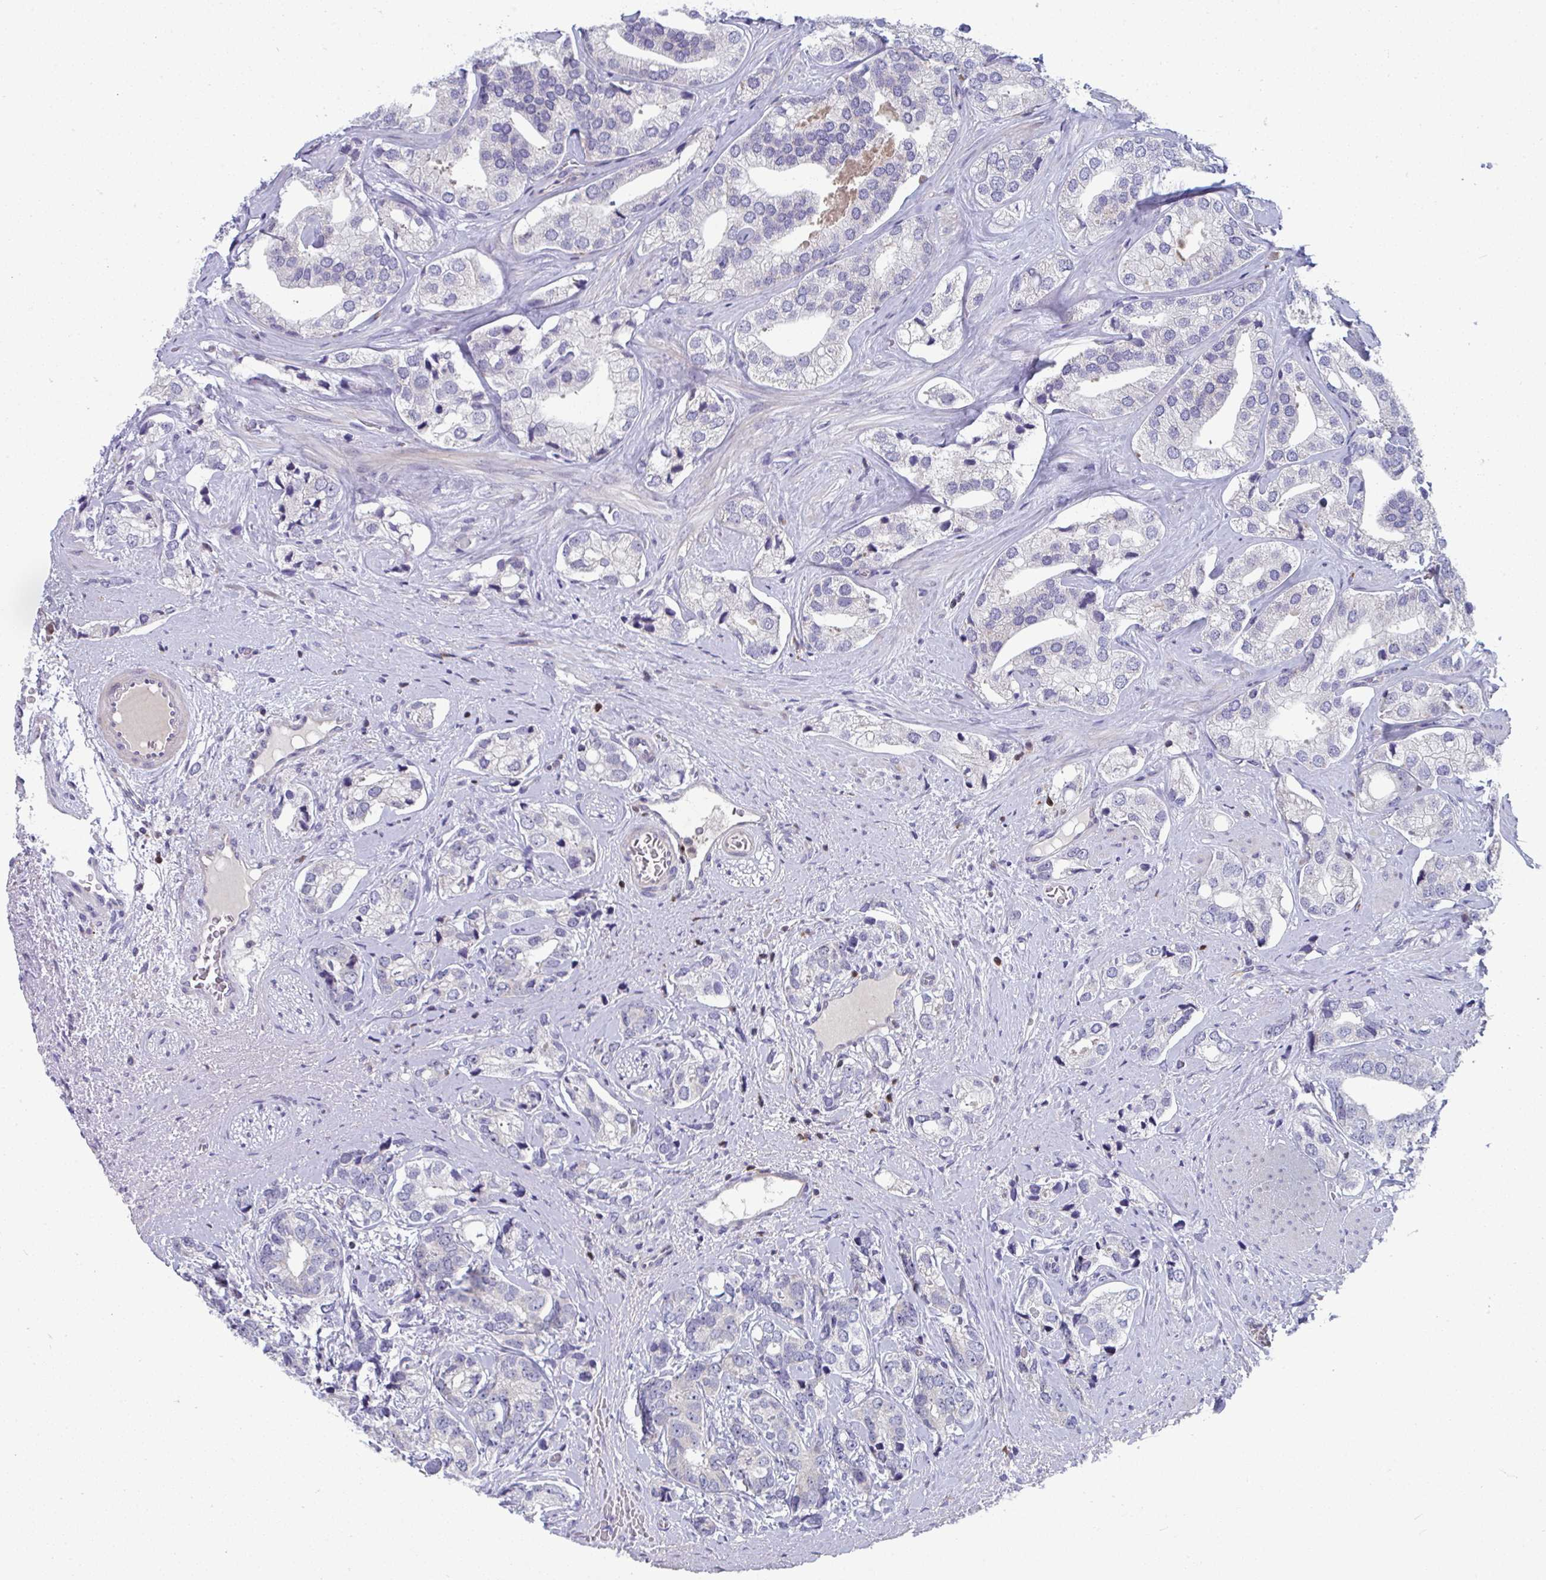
{"staining": {"intensity": "negative", "quantity": "none", "location": "none"}, "tissue": "prostate cancer", "cell_type": "Tumor cells", "image_type": "cancer", "snomed": [{"axis": "morphology", "description": "Adenocarcinoma, High grade"}, {"axis": "topography", "description": "Prostate"}], "caption": "This is an IHC image of high-grade adenocarcinoma (prostate). There is no positivity in tumor cells.", "gene": "AOC2", "patient": {"sex": "male", "age": 58}}